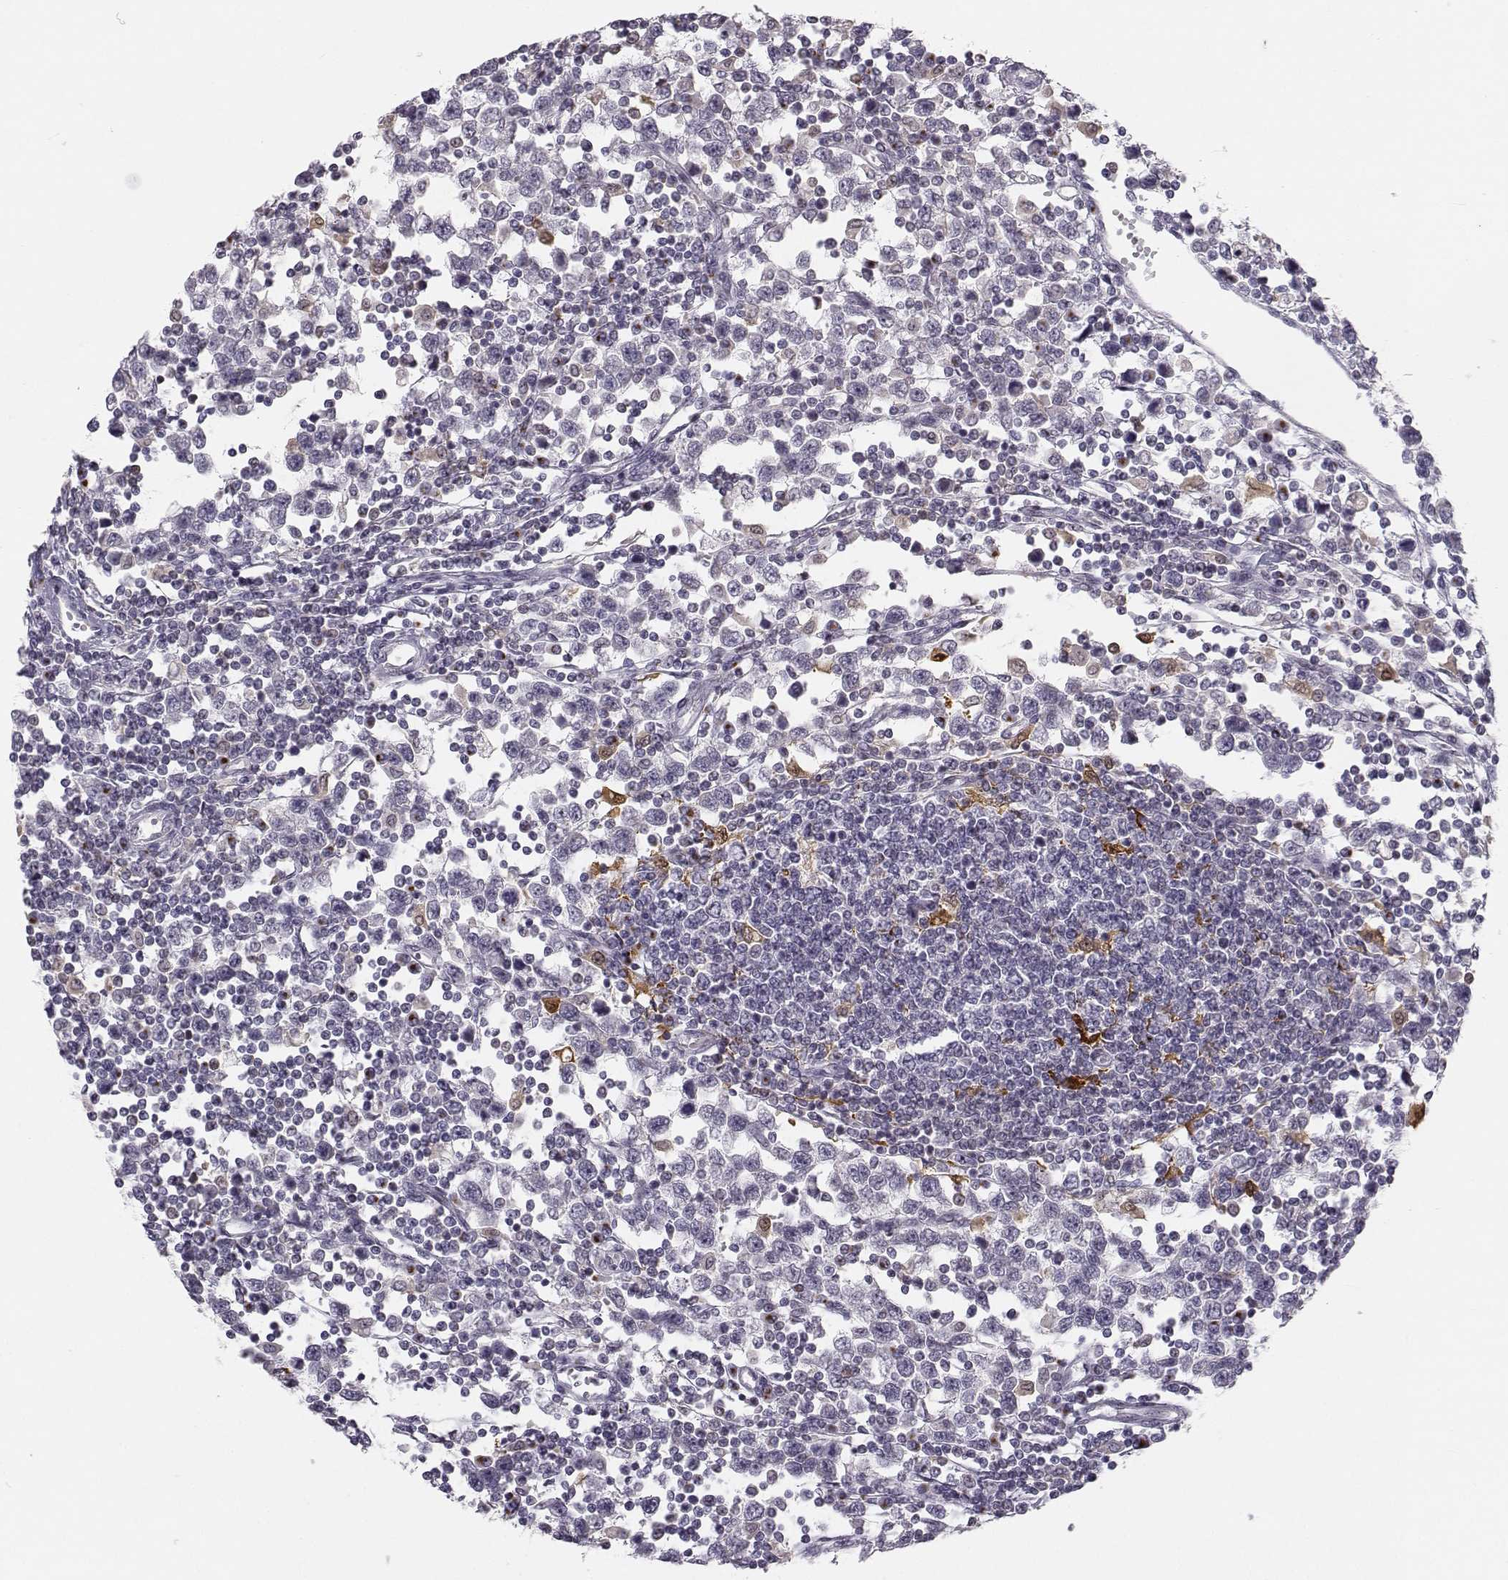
{"staining": {"intensity": "negative", "quantity": "none", "location": "none"}, "tissue": "testis cancer", "cell_type": "Tumor cells", "image_type": "cancer", "snomed": [{"axis": "morphology", "description": "Seminoma, NOS"}, {"axis": "topography", "description": "Testis"}], "caption": "The image displays no significant positivity in tumor cells of testis seminoma.", "gene": "HTR7", "patient": {"sex": "male", "age": 34}}